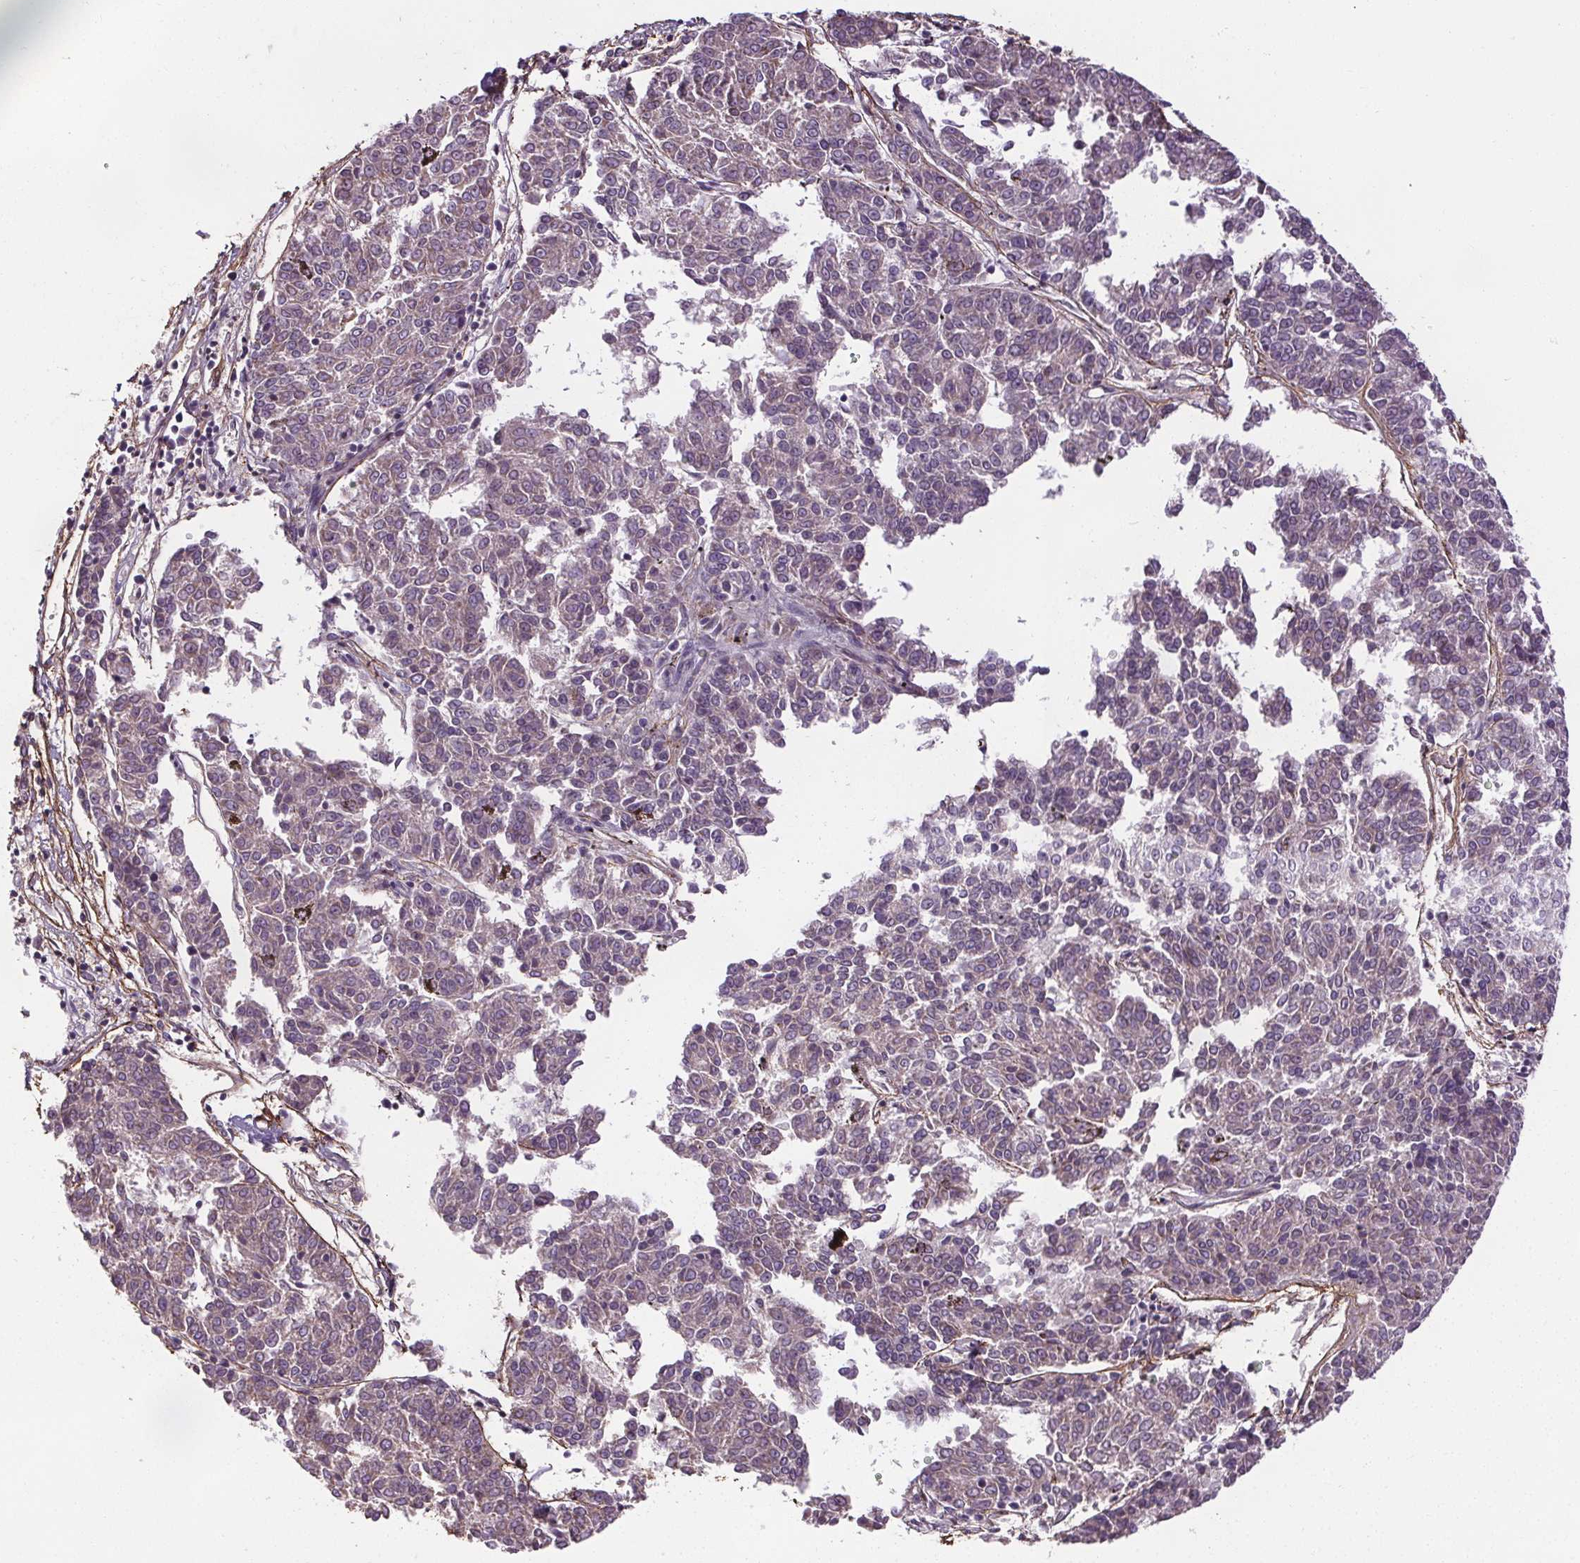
{"staining": {"intensity": "negative", "quantity": "none", "location": "none"}, "tissue": "melanoma", "cell_type": "Tumor cells", "image_type": "cancer", "snomed": [{"axis": "morphology", "description": "Malignant melanoma, NOS"}, {"axis": "topography", "description": "Skin"}], "caption": "DAB immunohistochemical staining of human melanoma demonstrates no significant staining in tumor cells. (DAB IHC, high magnification).", "gene": "KIAA0232", "patient": {"sex": "female", "age": 72}}